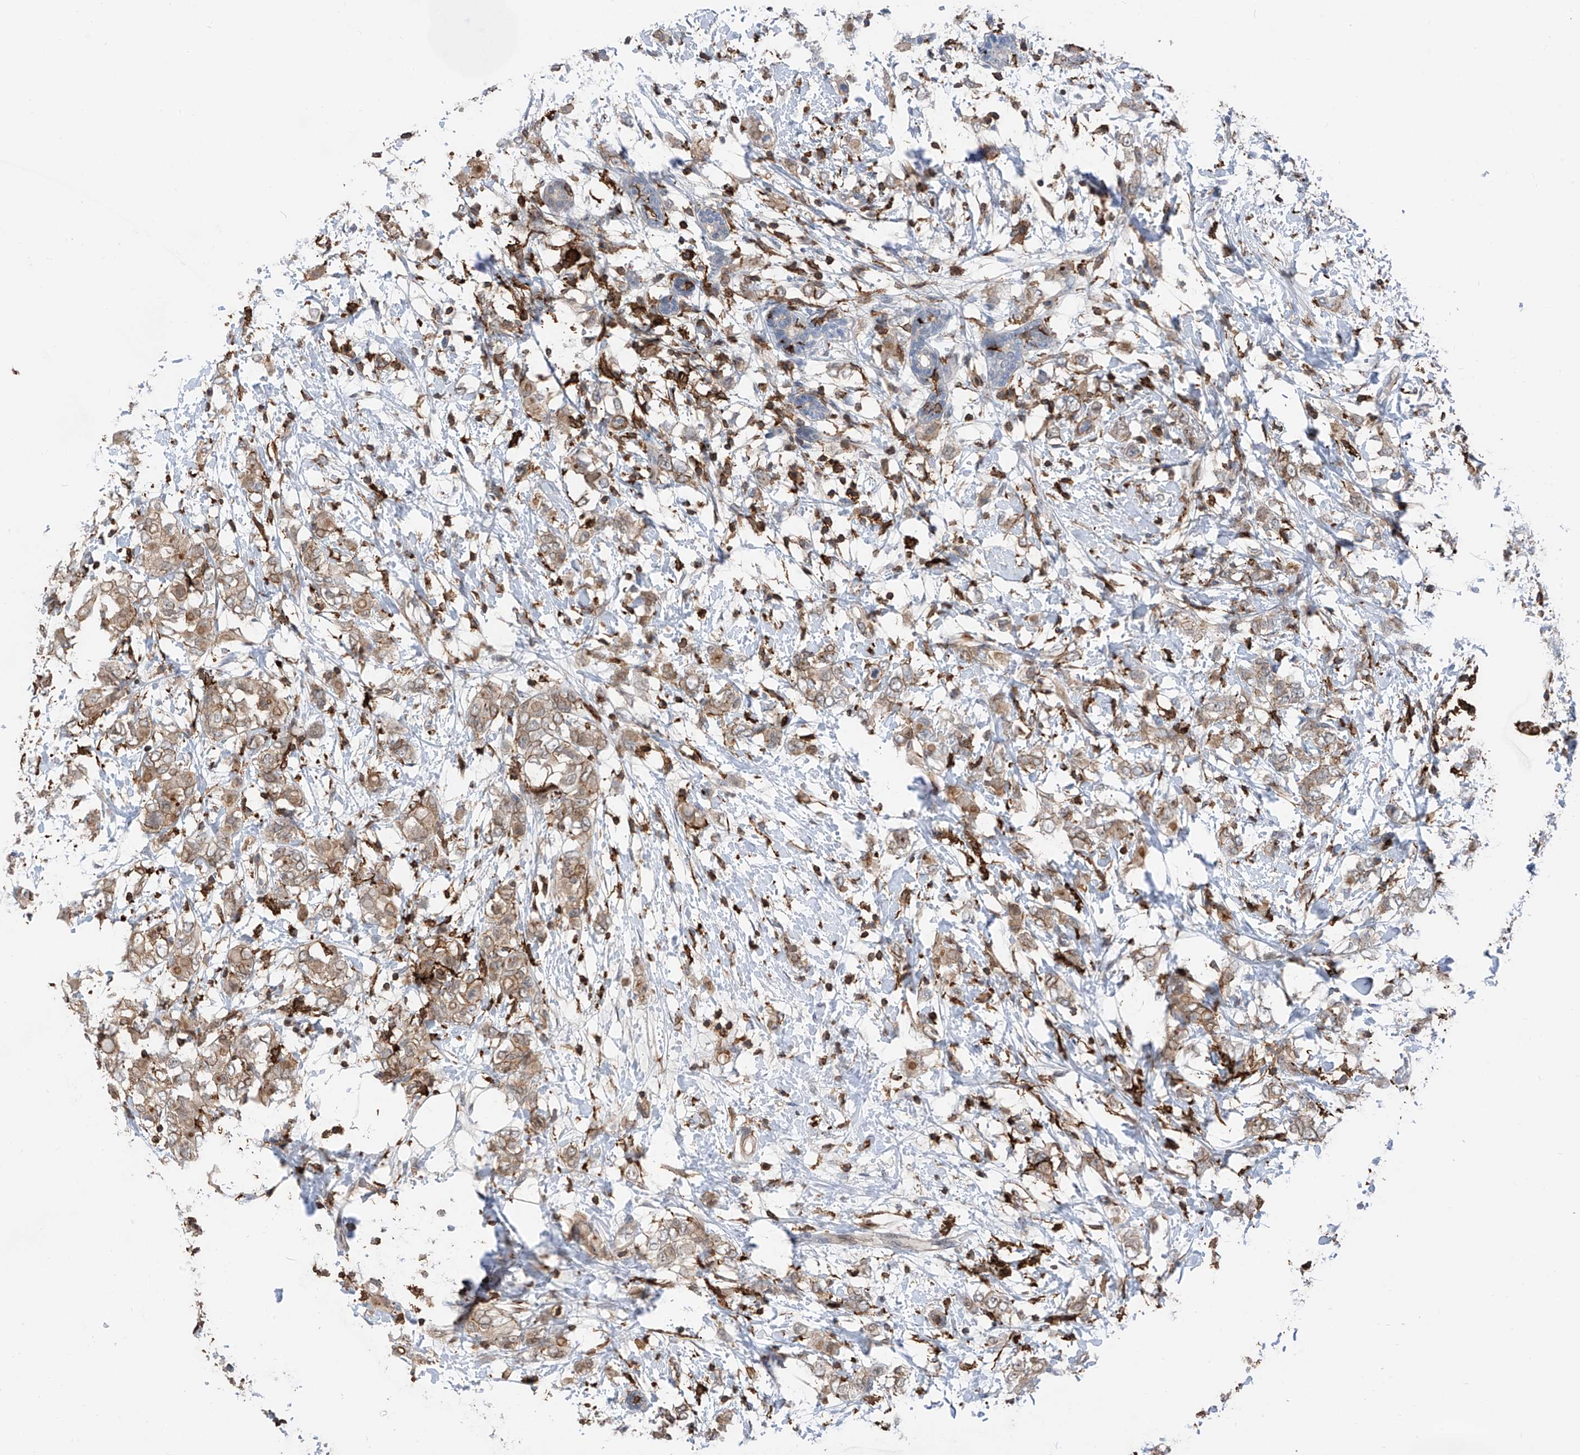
{"staining": {"intensity": "moderate", "quantity": ">75%", "location": "cytoplasmic/membranous"}, "tissue": "breast cancer", "cell_type": "Tumor cells", "image_type": "cancer", "snomed": [{"axis": "morphology", "description": "Normal tissue, NOS"}, {"axis": "morphology", "description": "Lobular carcinoma"}, {"axis": "topography", "description": "Breast"}], "caption": "IHC micrograph of breast cancer (lobular carcinoma) stained for a protein (brown), which reveals medium levels of moderate cytoplasmic/membranous expression in about >75% of tumor cells.", "gene": "MICAL1", "patient": {"sex": "female", "age": 47}}